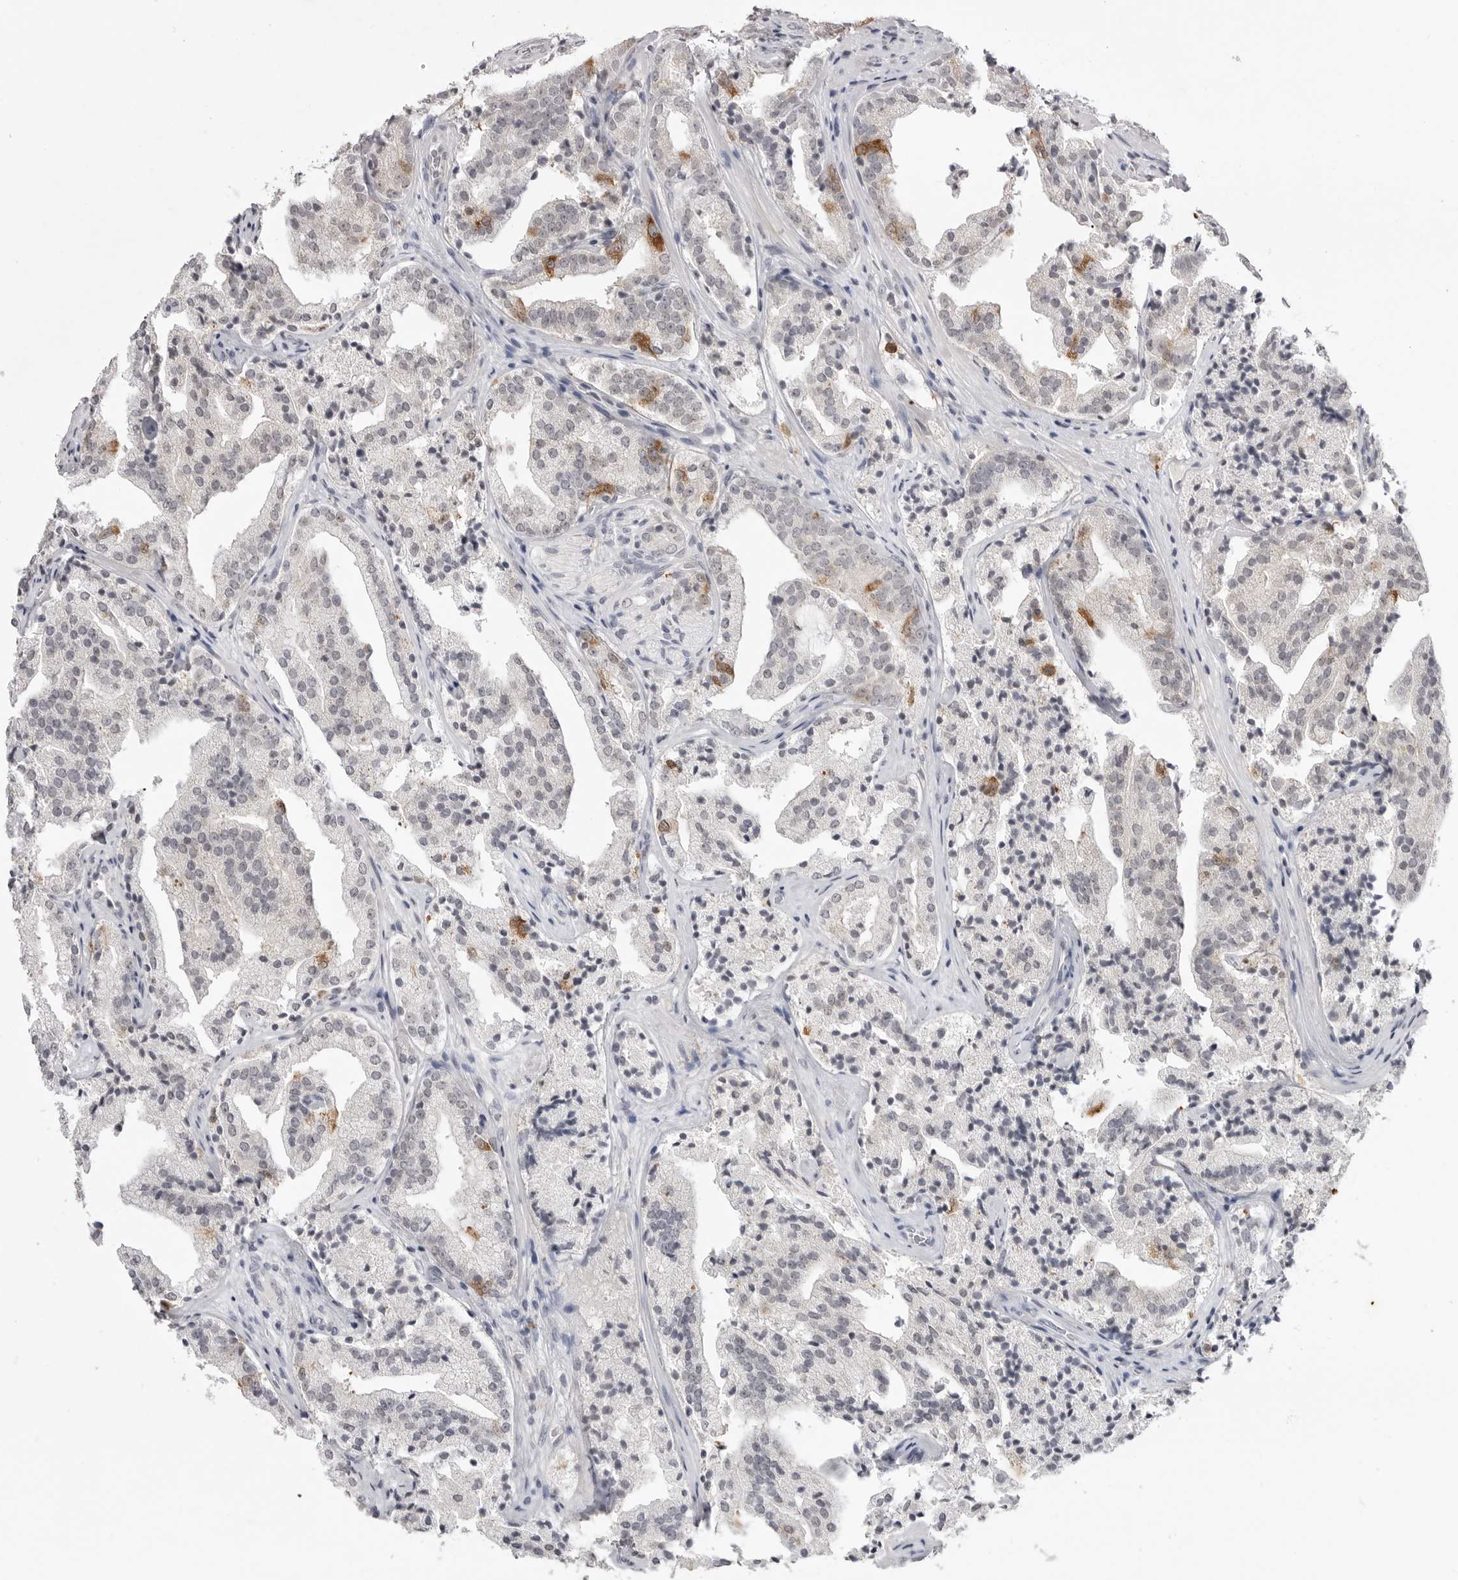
{"staining": {"intensity": "moderate", "quantity": "<25%", "location": "cytoplasmic/membranous"}, "tissue": "prostate cancer", "cell_type": "Tumor cells", "image_type": "cancer", "snomed": [{"axis": "morphology", "description": "Adenocarcinoma, High grade"}, {"axis": "topography", "description": "Prostate"}], "caption": "Human prostate high-grade adenocarcinoma stained with a brown dye demonstrates moderate cytoplasmic/membranous positive expression in approximately <25% of tumor cells.", "gene": "RRM1", "patient": {"sex": "male", "age": 57}}